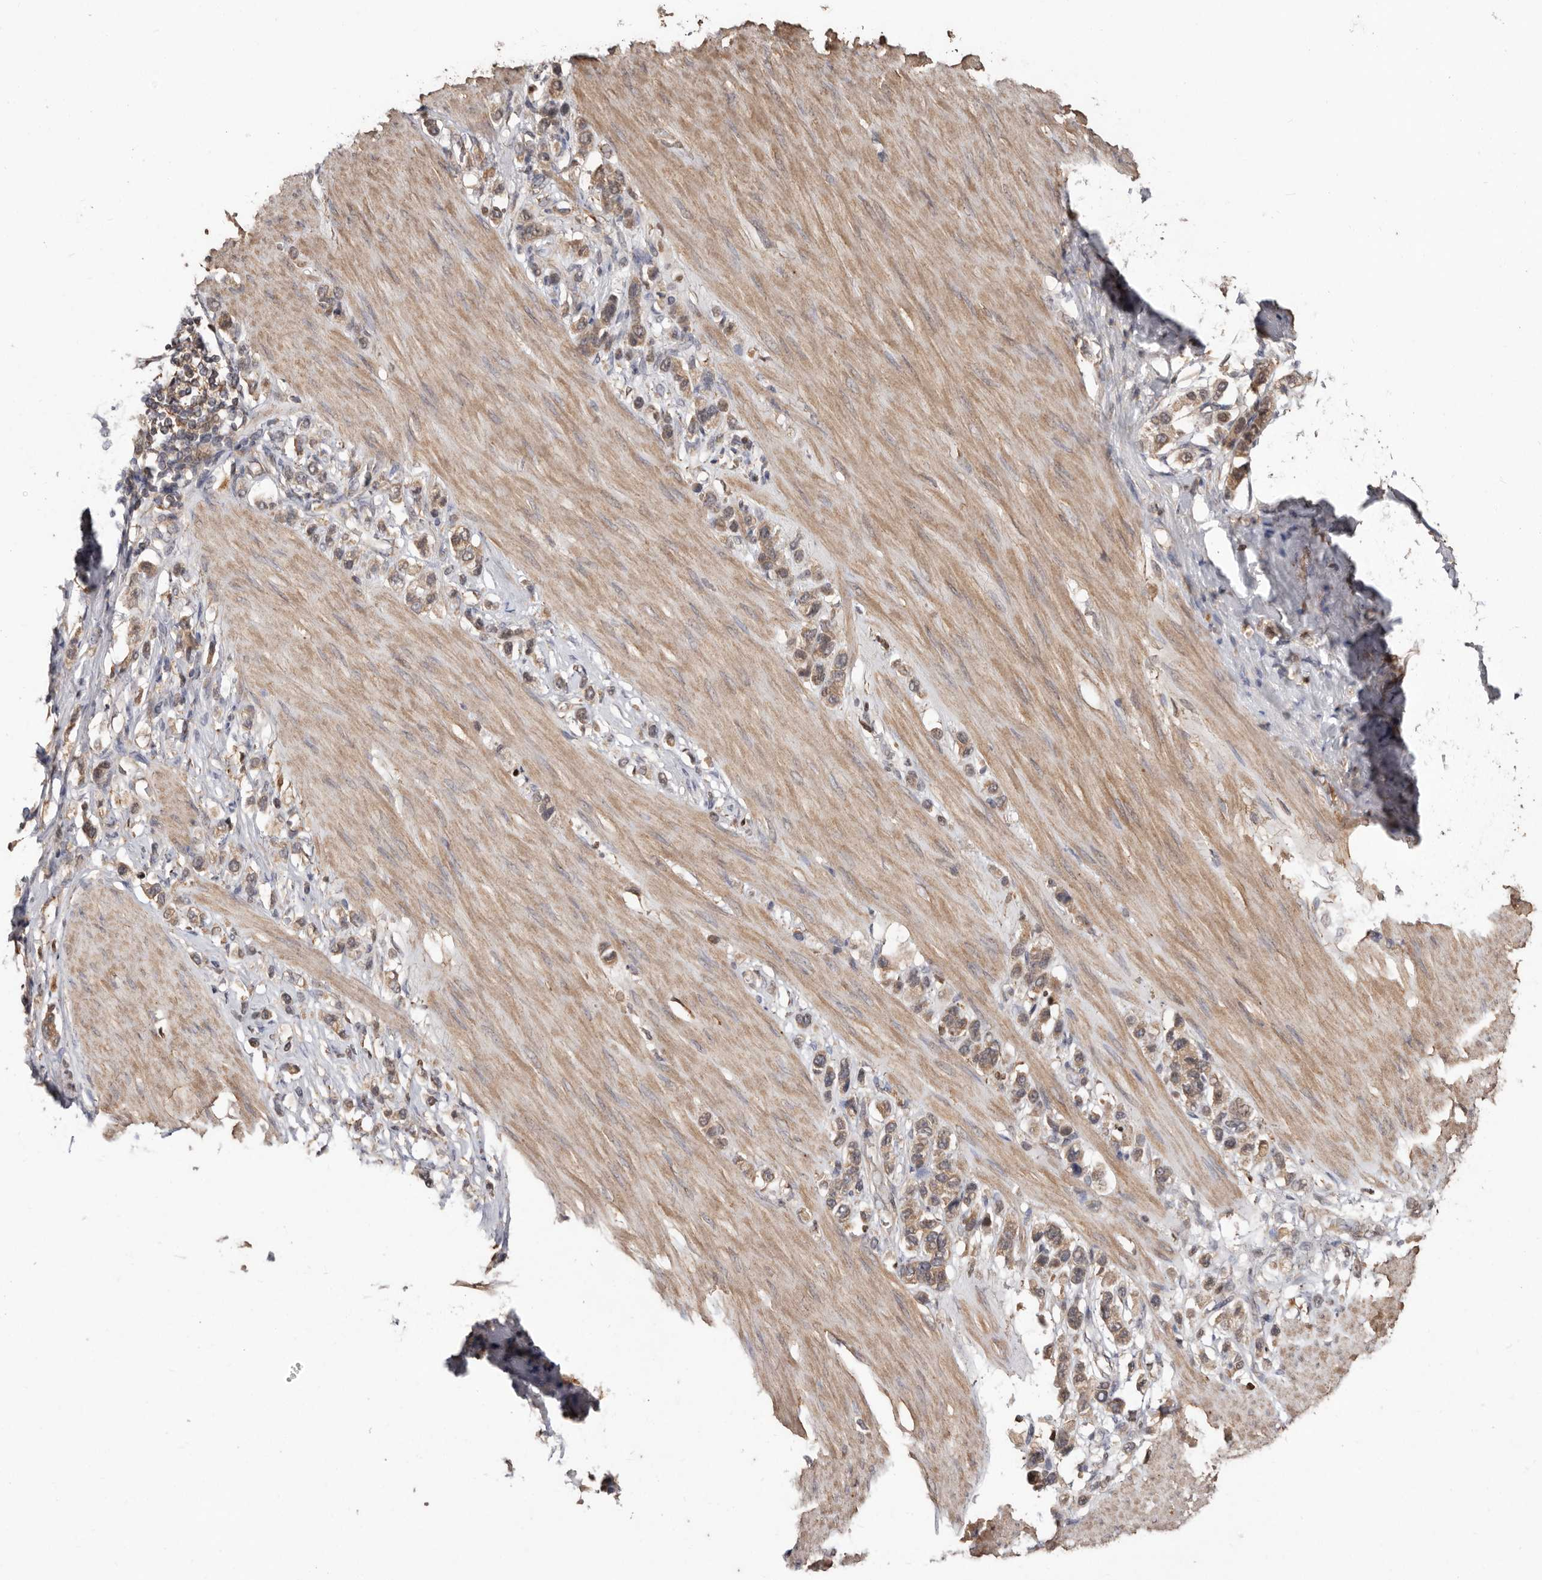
{"staining": {"intensity": "moderate", "quantity": ">75%", "location": "cytoplasmic/membranous"}, "tissue": "stomach cancer", "cell_type": "Tumor cells", "image_type": "cancer", "snomed": [{"axis": "morphology", "description": "Adenocarcinoma, NOS"}, {"axis": "topography", "description": "Stomach"}], "caption": "This is an image of IHC staining of stomach adenocarcinoma, which shows moderate staining in the cytoplasmic/membranous of tumor cells.", "gene": "RSPO2", "patient": {"sex": "female", "age": 65}}